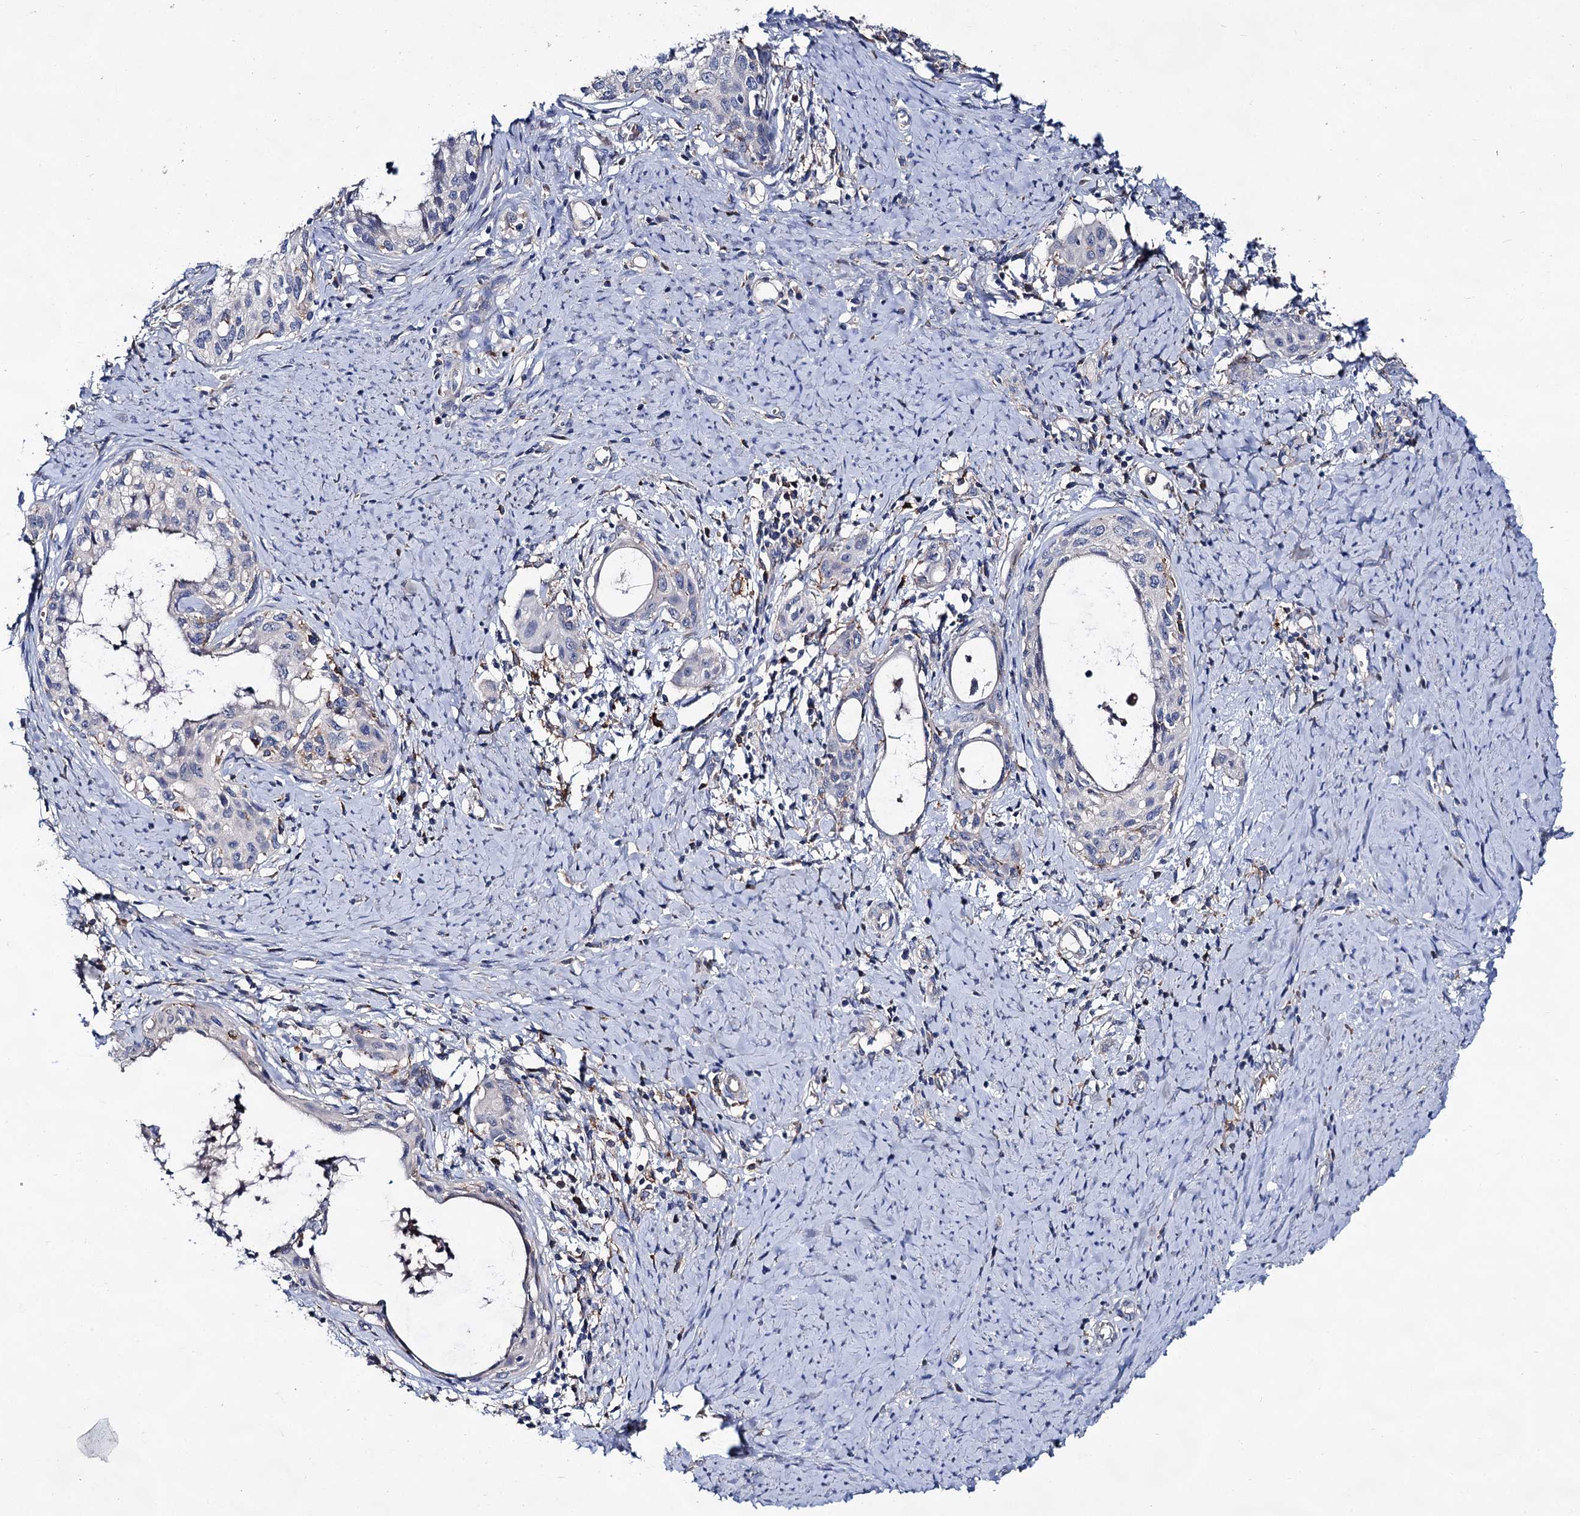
{"staining": {"intensity": "negative", "quantity": "none", "location": "none"}, "tissue": "cervical cancer", "cell_type": "Tumor cells", "image_type": "cancer", "snomed": [{"axis": "morphology", "description": "Squamous cell carcinoma, NOS"}, {"axis": "morphology", "description": "Adenocarcinoma, NOS"}, {"axis": "topography", "description": "Cervix"}], "caption": "This is an IHC histopathology image of human cervical cancer (squamous cell carcinoma). There is no staining in tumor cells.", "gene": "HVCN1", "patient": {"sex": "female", "age": 52}}